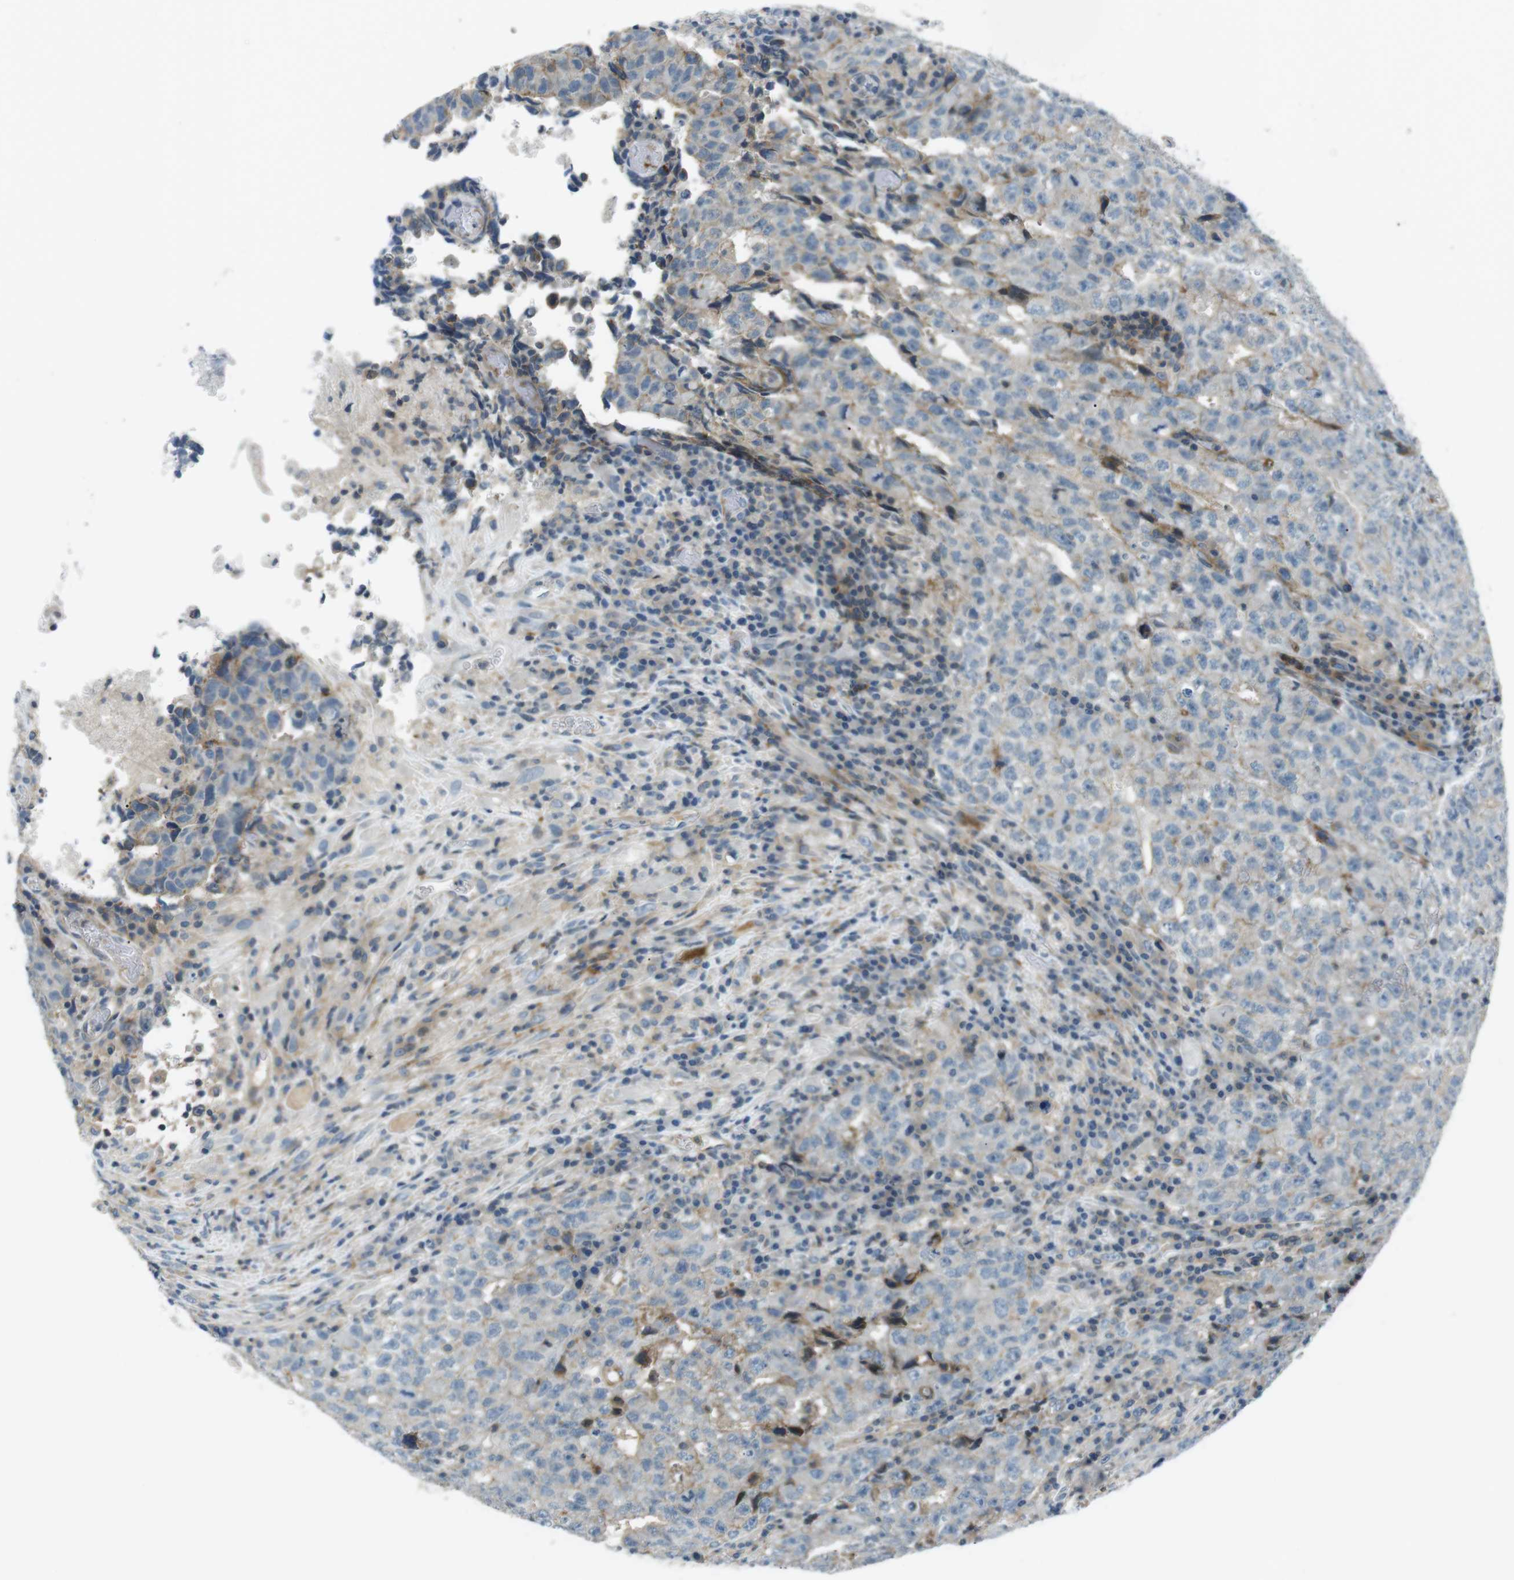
{"staining": {"intensity": "negative", "quantity": "none", "location": "none"}, "tissue": "testis cancer", "cell_type": "Tumor cells", "image_type": "cancer", "snomed": [{"axis": "morphology", "description": "Necrosis, NOS"}, {"axis": "morphology", "description": "Carcinoma, Embryonal, NOS"}, {"axis": "topography", "description": "Testis"}], "caption": "Immunohistochemical staining of testis cancer demonstrates no significant expression in tumor cells. (Stains: DAB (3,3'-diaminobenzidine) immunohistochemistry with hematoxylin counter stain, Microscopy: brightfield microscopy at high magnification).", "gene": "ARVCF", "patient": {"sex": "male", "age": 19}}